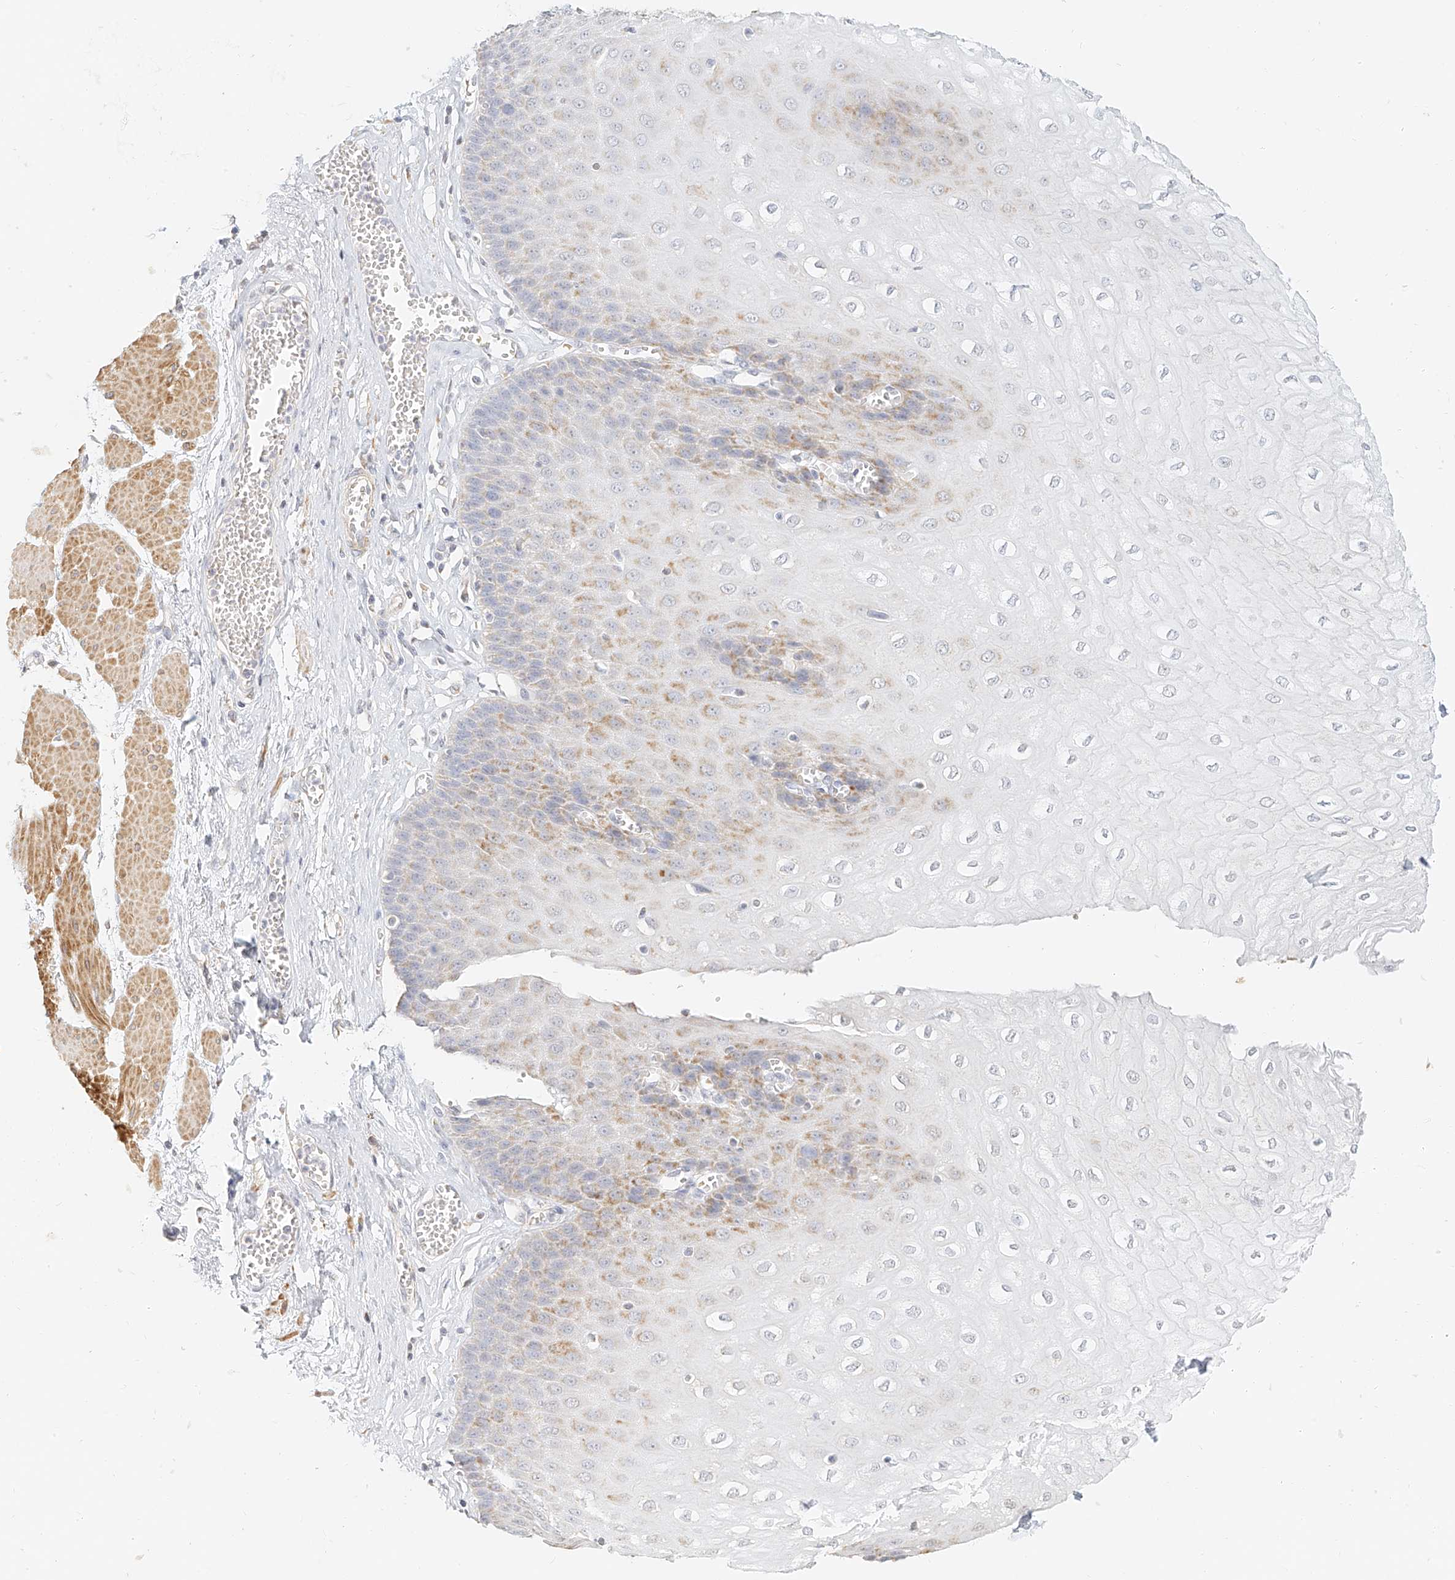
{"staining": {"intensity": "moderate", "quantity": "<25%", "location": "cytoplasmic/membranous"}, "tissue": "esophagus", "cell_type": "Squamous epithelial cells", "image_type": "normal", "snomed": [{"axis": "morphology", "description": "Normal tissue, NOS"}, {"axis": "topography", "description": "Esophagus"}], "caption": "A low amount of moderate cytoplasmic/membranous positivity is present in about <25% of squamous epithelial cells in normal esophagus.", "gene": "CXorf58", "patient": {"sex": "male", "age": 60}}